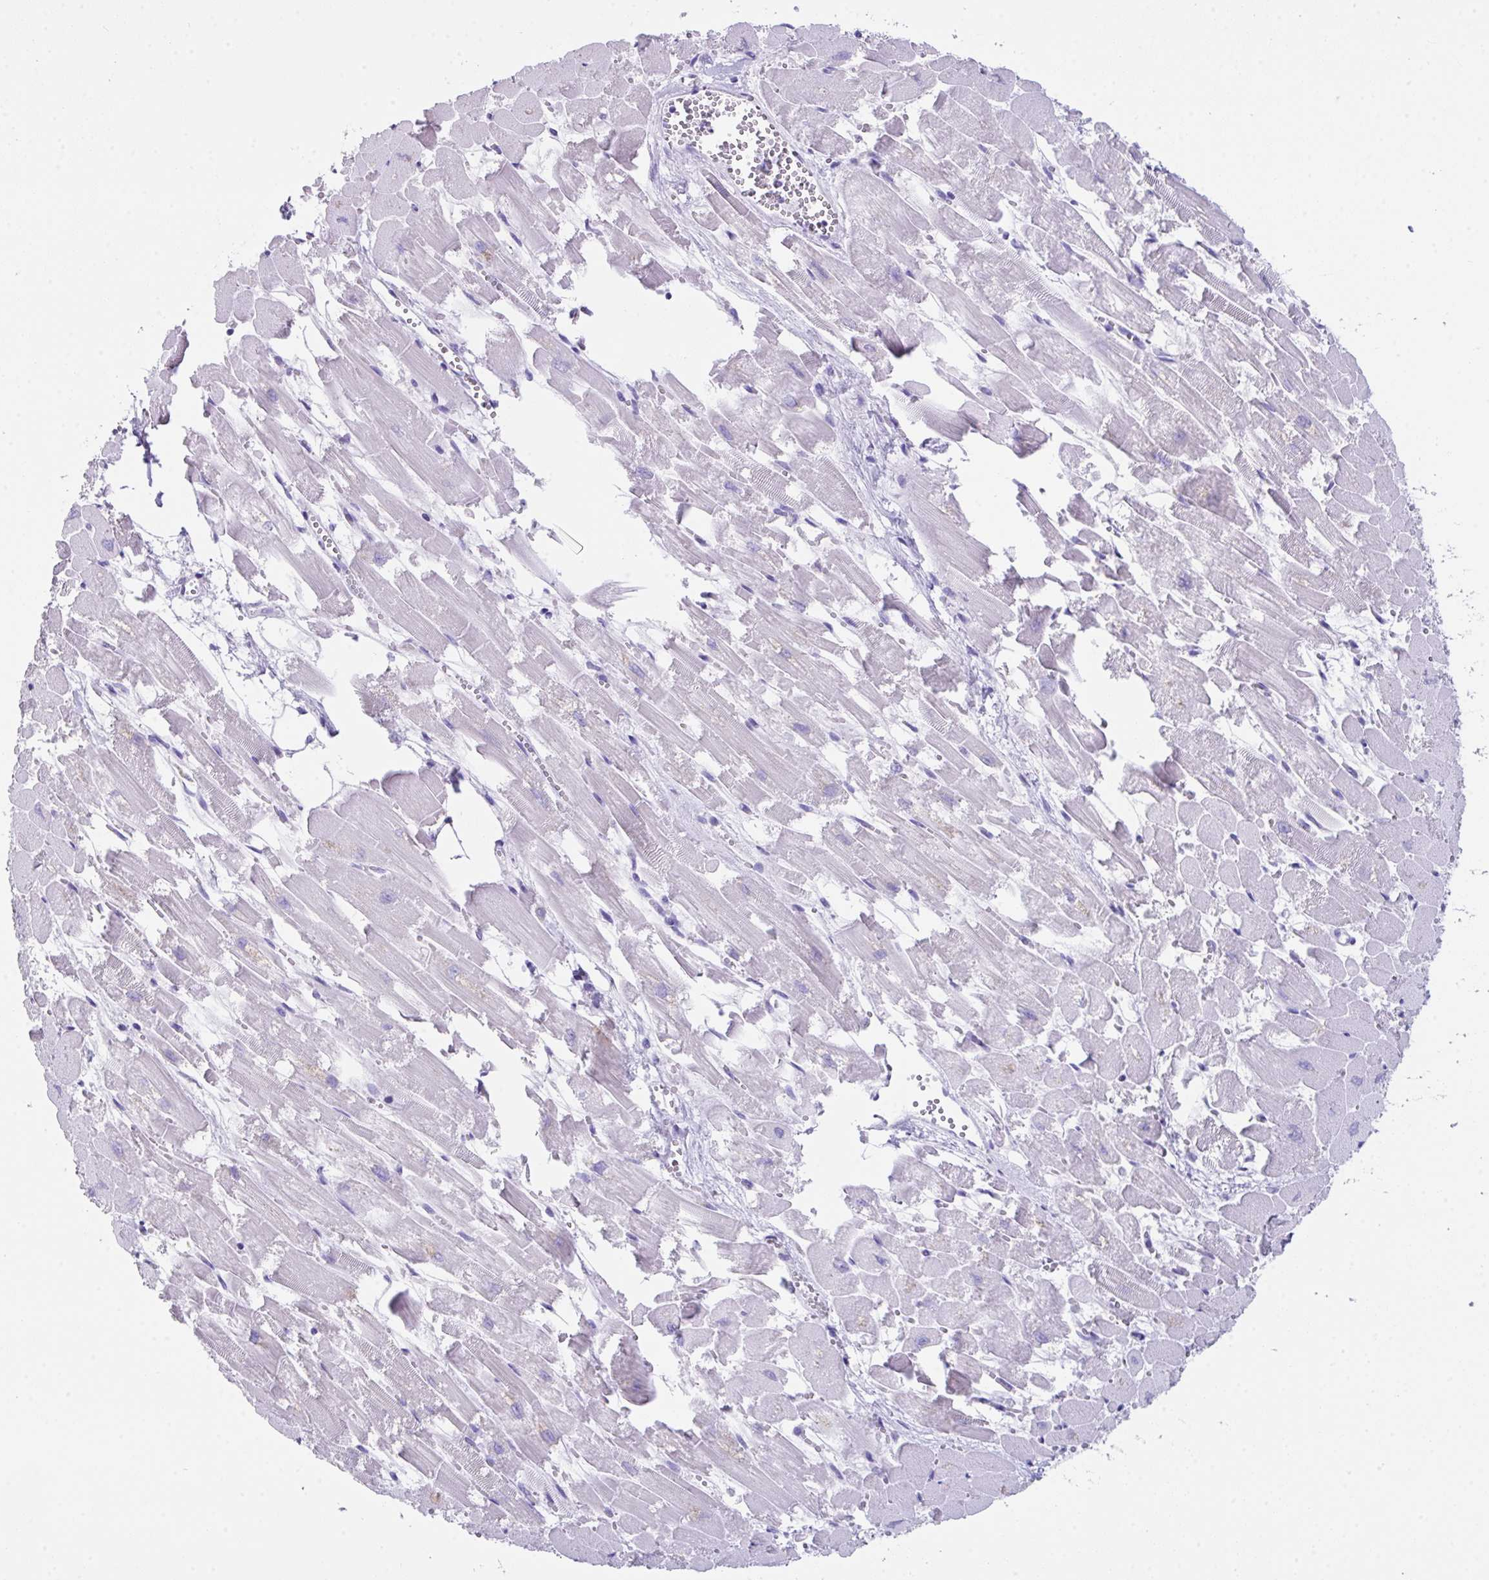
{"staining": {"intensity": "negative", "quantity": "none", "location": "none"}, "tissue": "heart muscle", "cell_type": "Cardiomyocytes", "image_type": "normal", "snomed": [{"axis": "morphology", "description": "Normal tissue, NOS"}, {"axis": "topography", "description": "Heart"}], "caption": "Immunohistochemistry of unremarkable heart muscle displays no staining in cardiomyocytes.", "gene": "LGALS4", "patient": {"sex": "female", "age": 52}}